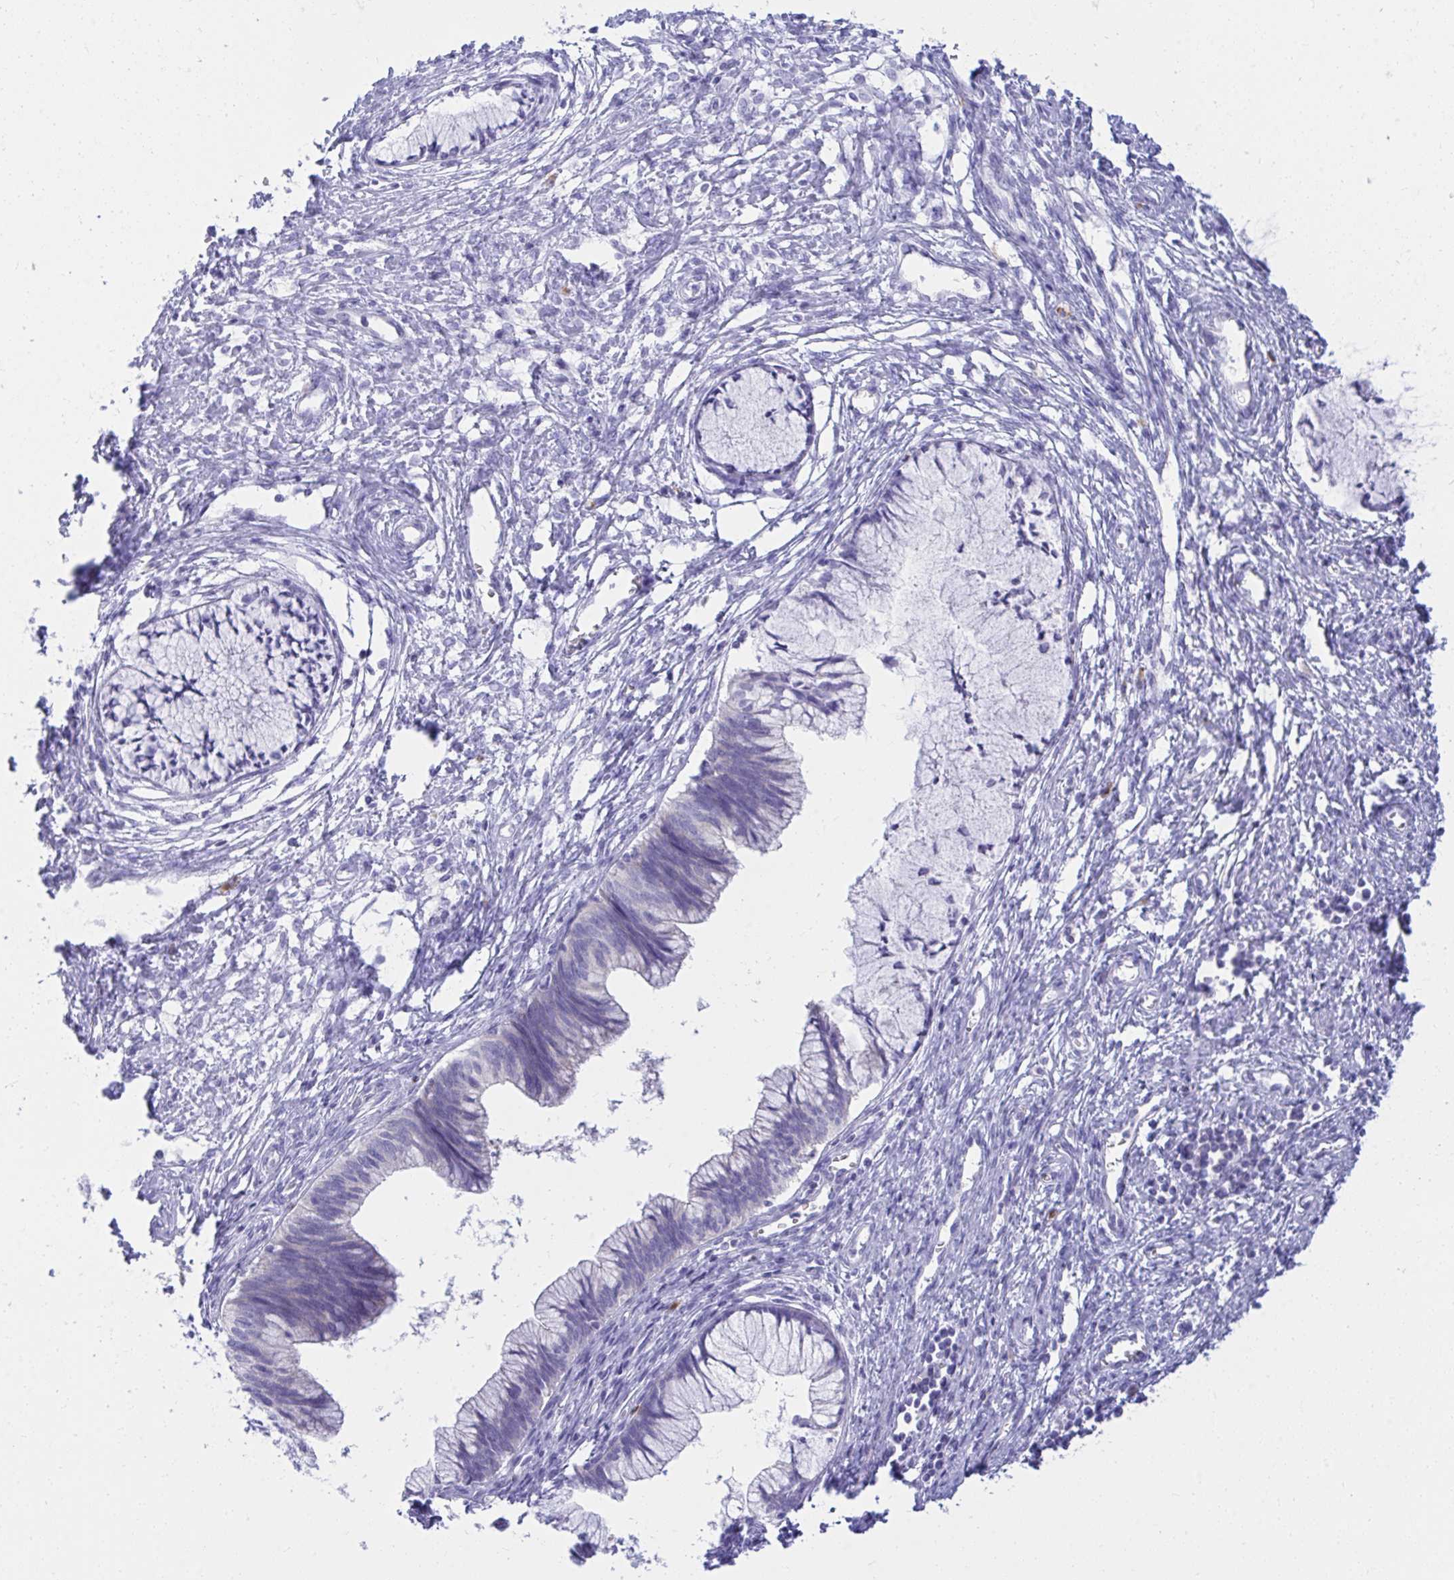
{"staining": {"intensity": "negative", "quantity": "none", "location": "none"}, "tissue": "cervical cancer", "cell_type": "Tumor cells", "image_type": "cancer", "snomed": [{"axis": "morphology", "description": "Adenocarcinoma, NOS"}, {"axis": "topography", "description": "Cervix"}], "caption": "This image is of cervical cancer (adenocarcinoma) stained with IHC to label a protein in brown with the nuclei are counter-stained blue. There is no staining in tumor cells.", "gene": "SHISA8", "patient": {"sex": "female", "age": 44}}